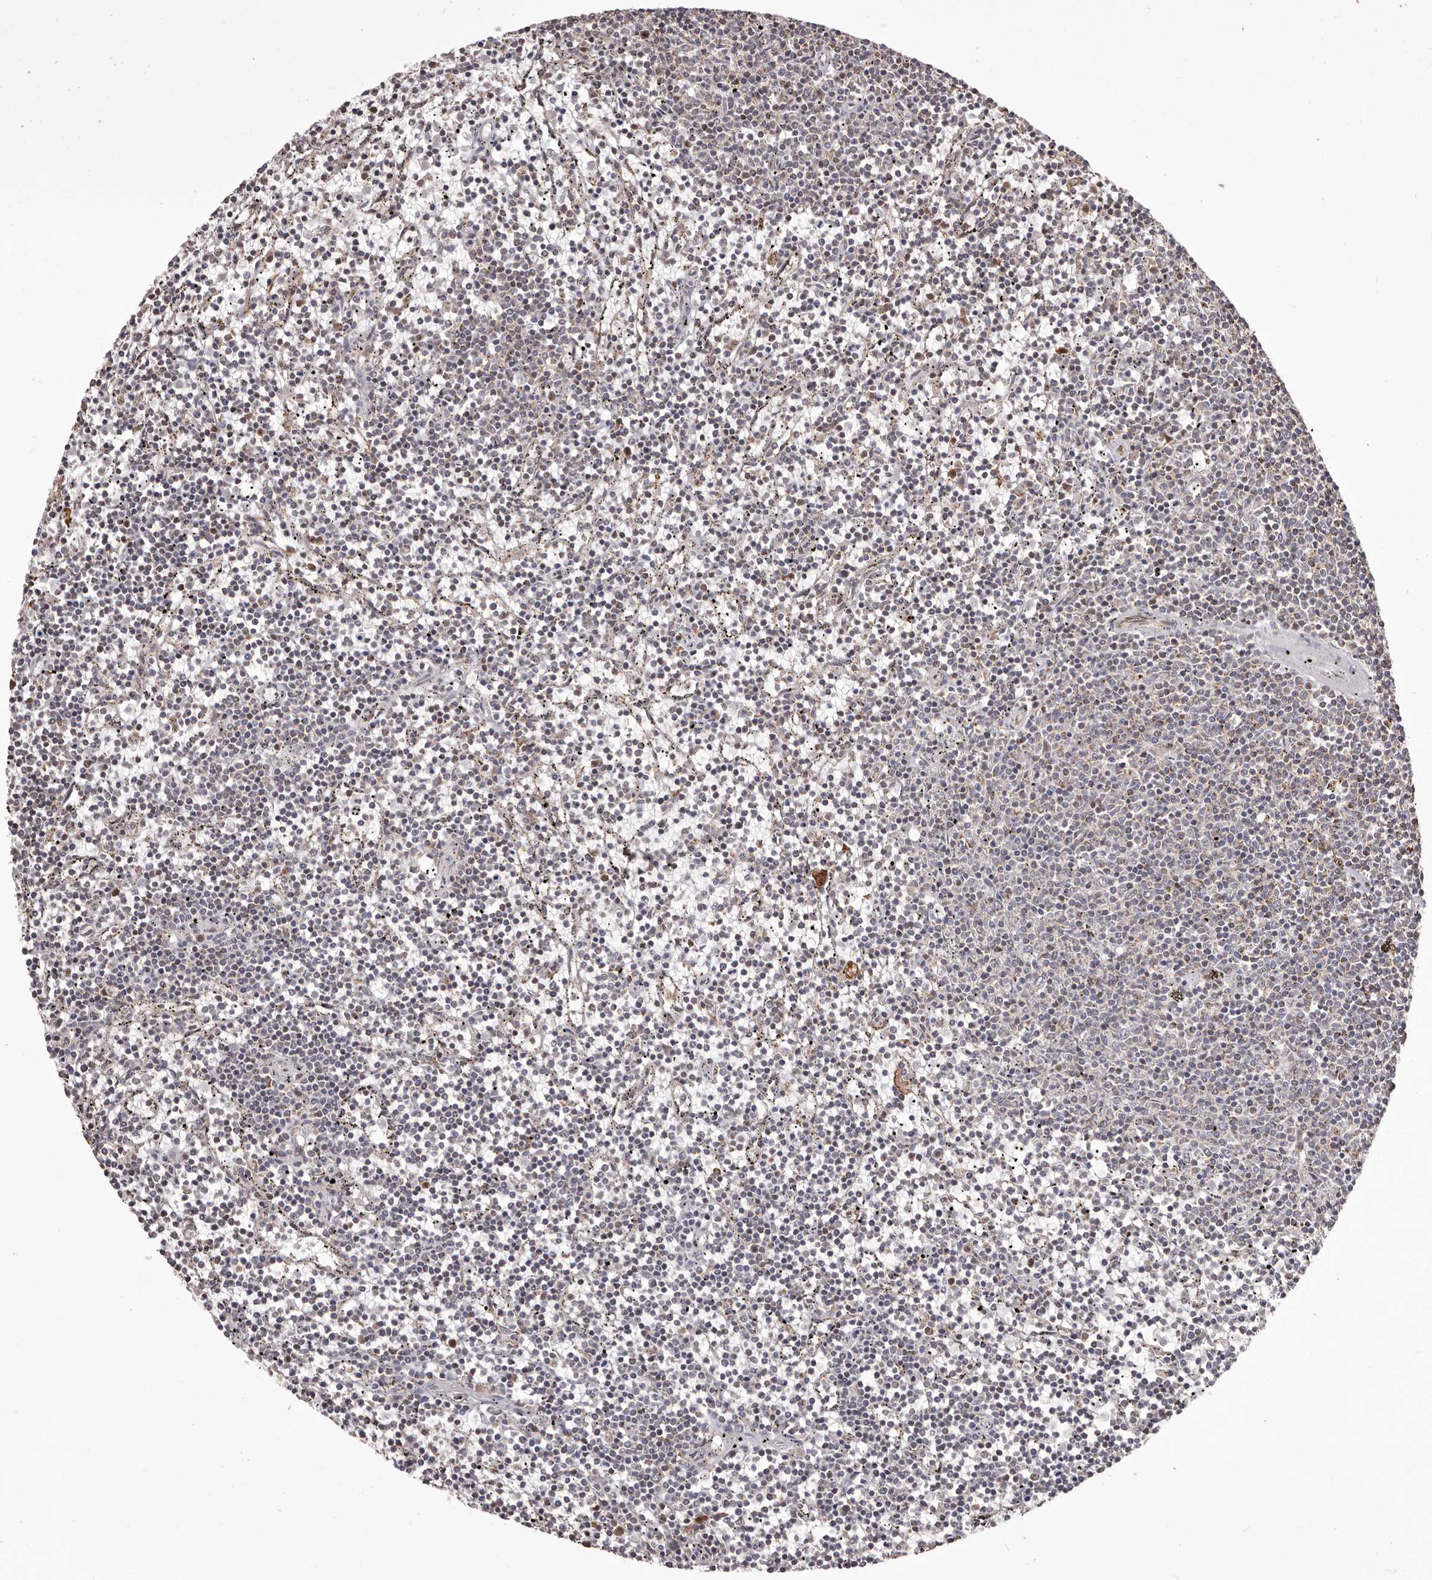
{"staining": {"intensity": "negative", "quantity": "none", "location": "none"}, "tissue": "lymphoma", "cell_type": "Tumor cells", "image_type": "cancer", "snomed": [{"axis": "morphology", "description": "Malignant lymphoma, non-Hodgkin's type, Low grade"}, {"axis": "topography", "description": "Spleen"}], "caption": "The immunohistochemistry (IHC) histopathology image has no significant positivity in tumor cells of low-grade malignant lymphoma, non-Hodgkin's type tissue.", "gene": "GFOD1", "patient": {"sex": "female", "age": 50}}